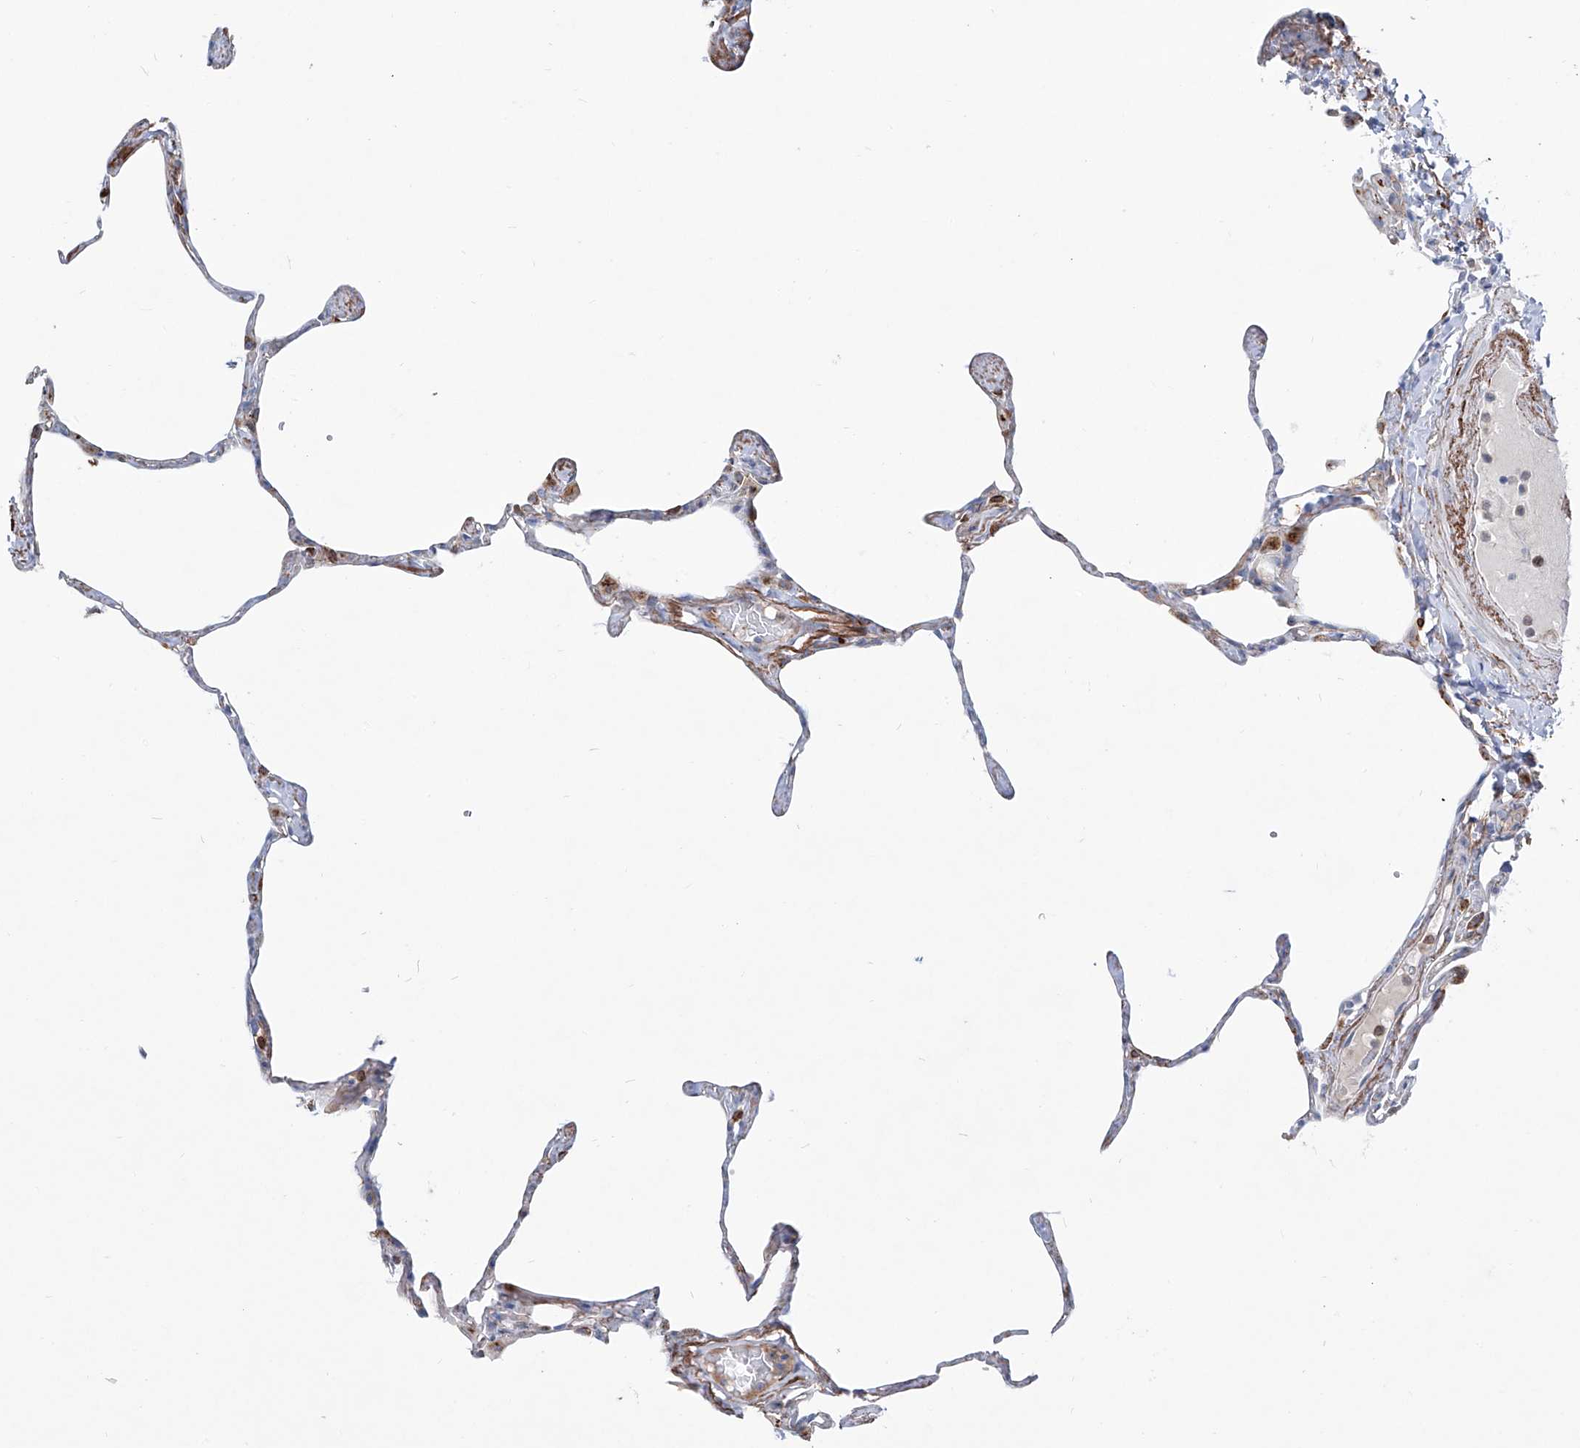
{"staining": {"intensity": "negative", "quantity": "none", "location": "none"}, "tissue": "lung", "cell_type": "Alveolar cells", "image_type": "normal", "snomed": [{"axis": "morphology", "description": "Normal tissue, NOS"}, {"axis": "topography", "description": "Lung"}], "caption": "This is an IHC photomicrograph of unremarkable human lung. There is no positivity in alveolar cells.", "gene": "CDH5", "patient": {"sex": "male", "age": 65}}